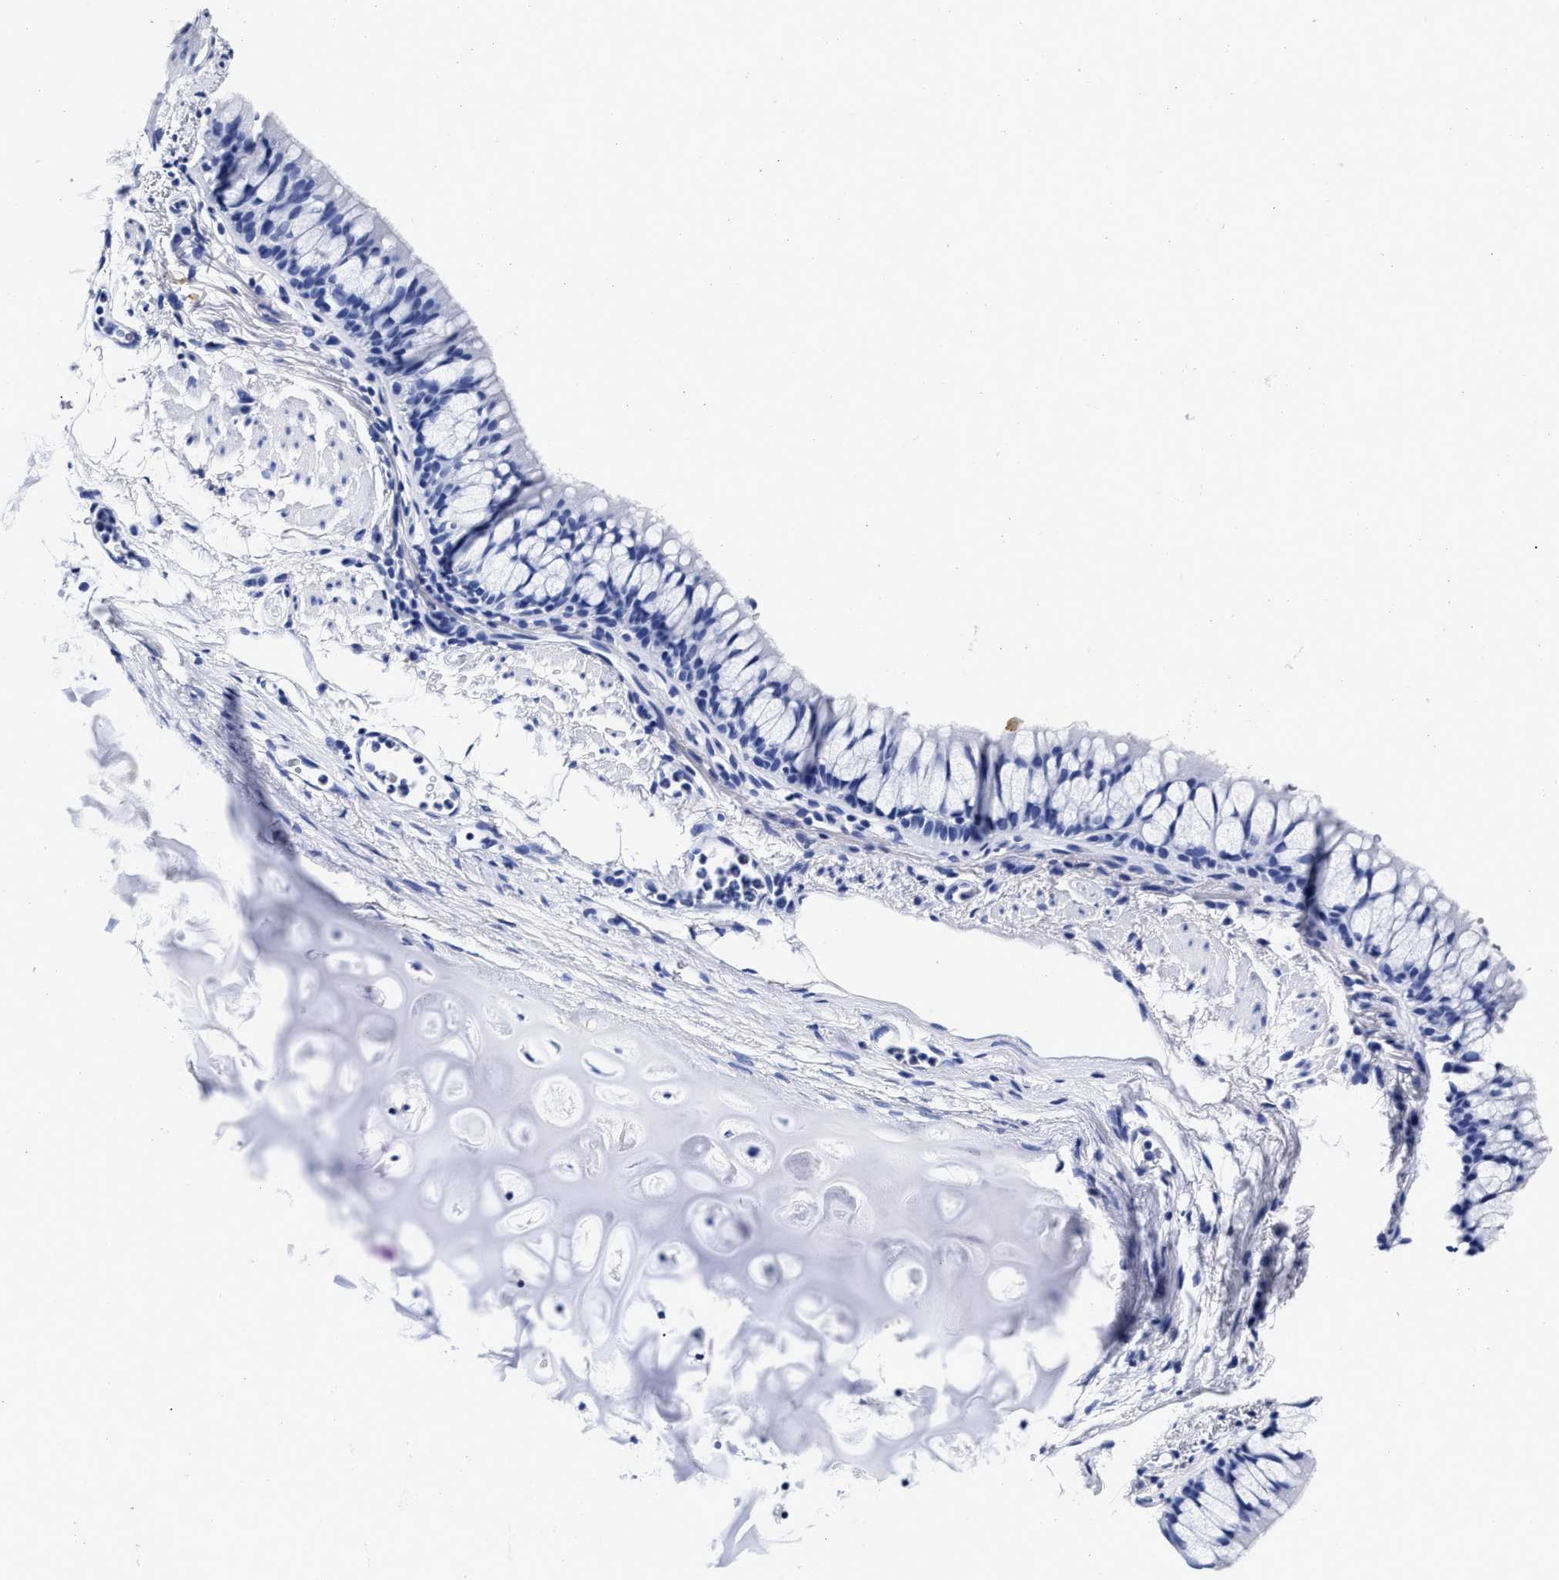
{"staining": {"intensity": "negative", "quantity": "none", "location": "none"}, "tissue": "bronchus", "cell_type": "Respiratory epithelial cells", "image_type": "normal", "snomed": [{"axis": "morphology", "description": "Normal tissue, NOS"}, {"axis": "topography", "description": "Cartilage tissue"}, {"axis": "topography", "description": "Bronchus"}], "caption": "Immunohistochemical staining of normal human bronchus shows no significant positivity in respiratory epithelial cells.", "gene": "LRRC8E", "patient": {"sex": "female", "age": 53}}